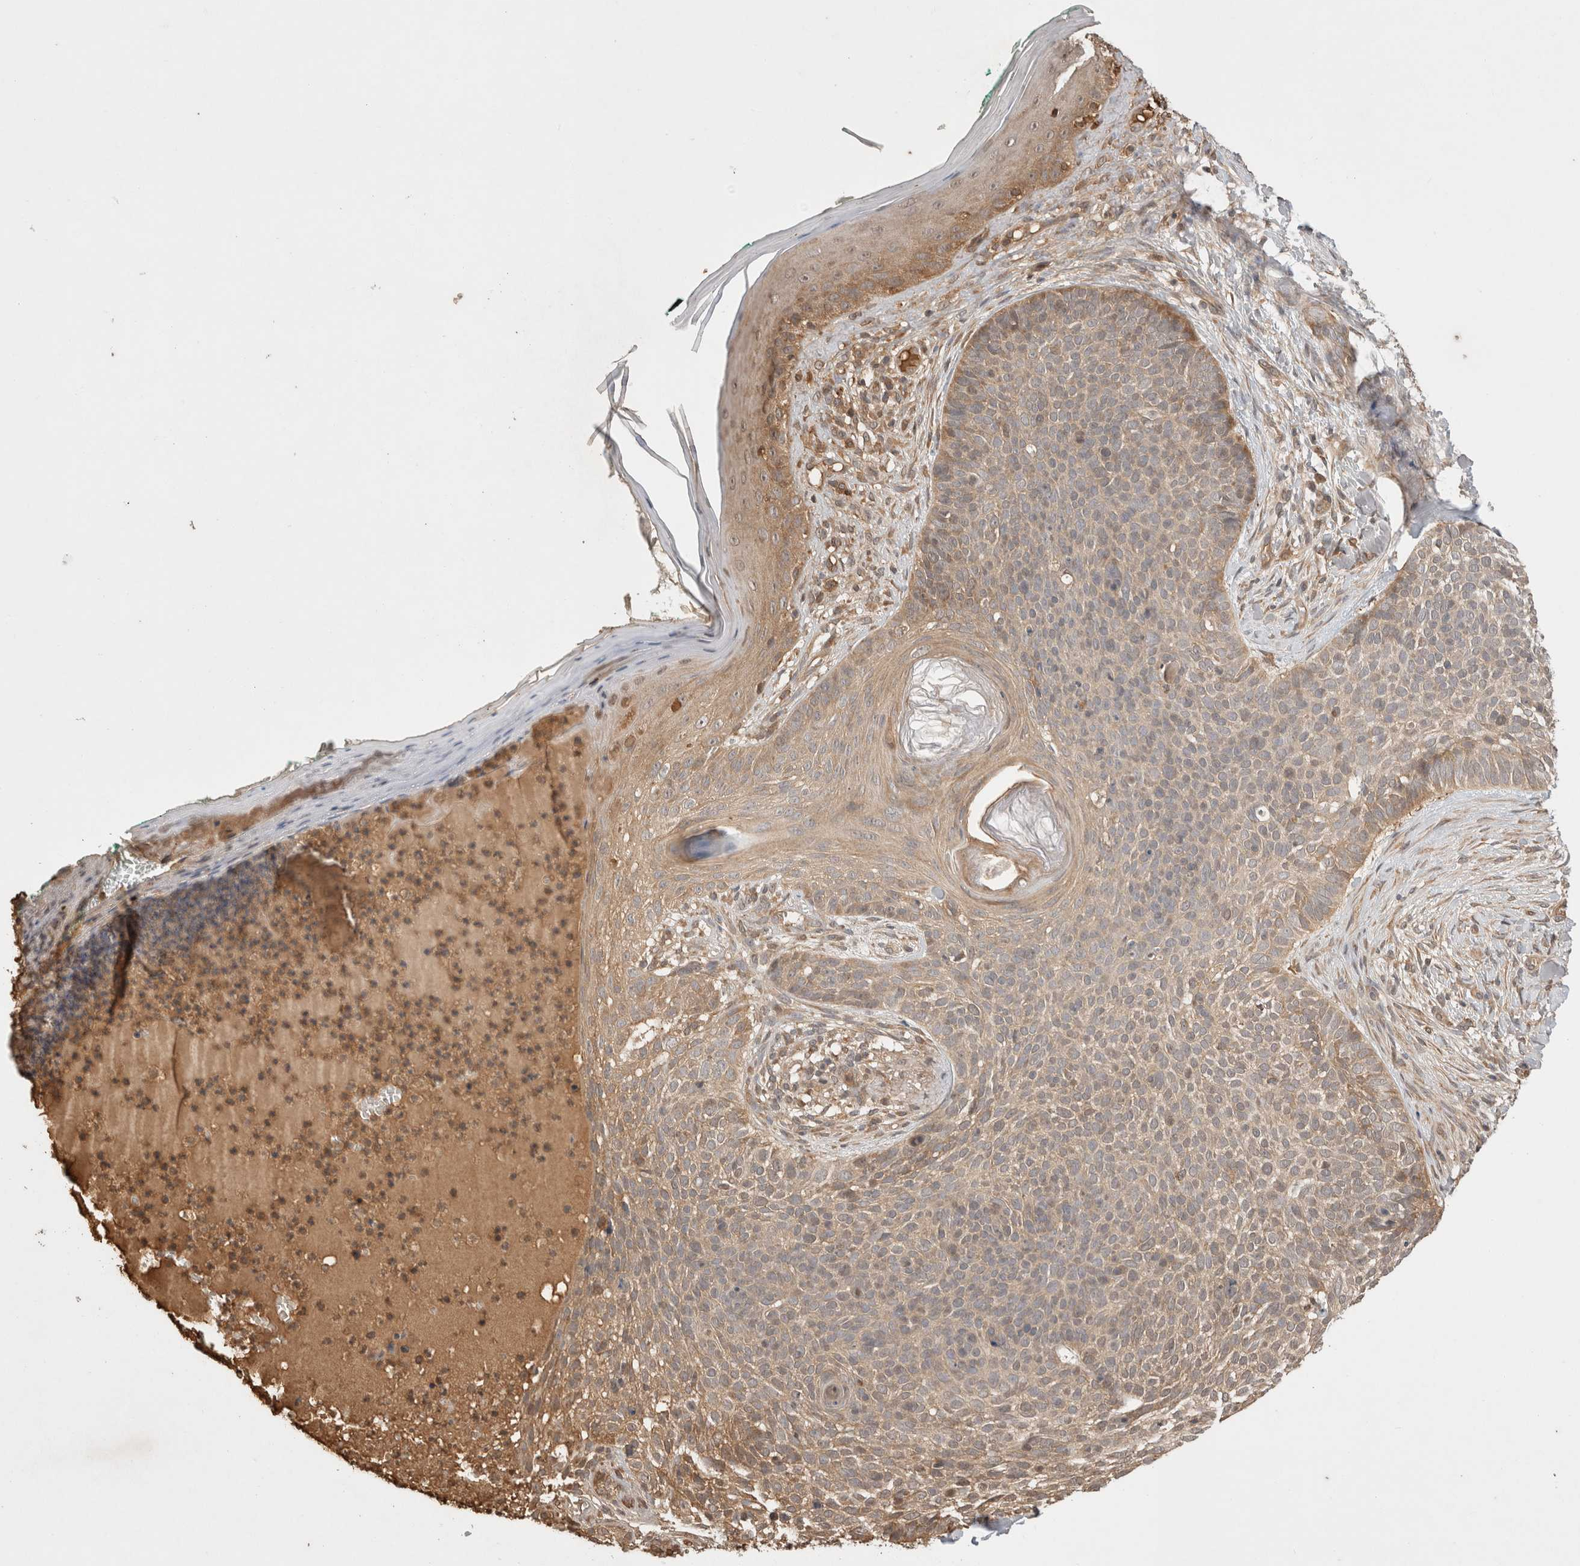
{"staining": {"intensity": "weak", "quantity": ">75%", "location": "cytoplasmic/membranous"}, "tissue": "skin cancer", "cell_type": "Tumor cells", "image_type": "cancer", "snomed": [{"axis": "morphology", "description": "Normal tissue, NOS"}, {"axis": "morphology", "description": "Basal cell carcinoma"}, {"axis": "topography", "description": "Skin"}], "caption": "Tumor cells display weak cytoplasmic/membranous expression in approximately >75% of cells in skin basal cell carcinoma.", "gene": "PRMT3", "patient": {"sex": "male", "age": 67}}